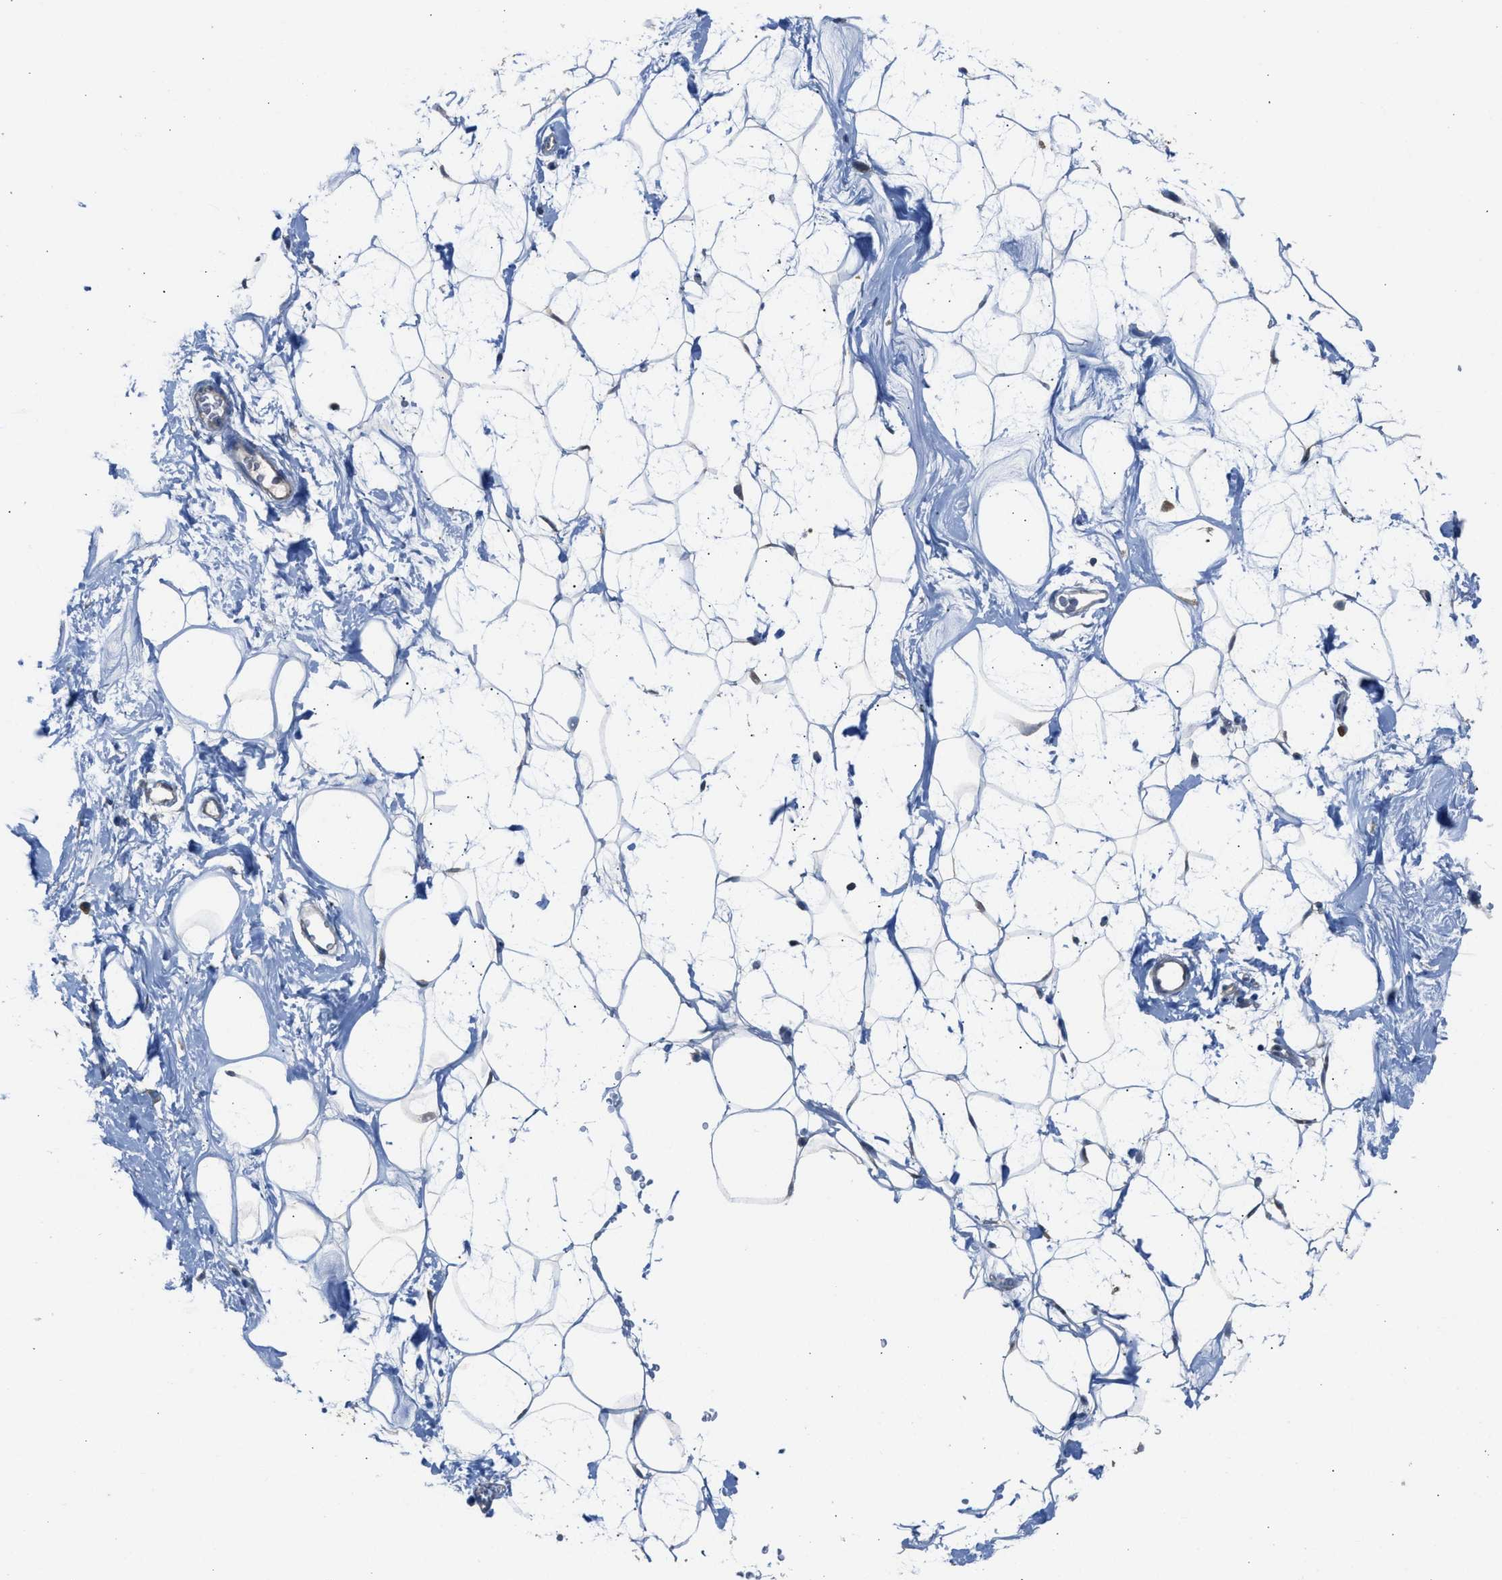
{"staining": {"intensity": "weak", "quantity": "25%-75%", "location": "cytoplasmic/membranous"}, "tissue": "adipose tissue", "cell_type": "Adipocytes", "image_type": "normal", "snomed": [{"axis": "morphology", "description": "Normal tissue, NOS"}, {"axis": "morphology", "description": "Fibrosis, NOS"}, {"axis": "topography", "description": "Breast"}, {"axis": "topography", "description": "Adipose tissue"}], "caption": "A brown stain shows weak cytoplasmic/membranous expression of a protein in adipocytes of benign adipose tissue. The protein is stained brown, and the nuclei are stained in blue (DAB (3,3'-diaminobenzidine) IHC with brightfield microscopy, high magnification).", "gene": "NQO2", "patient": {"sex": "female", "age": 39}}